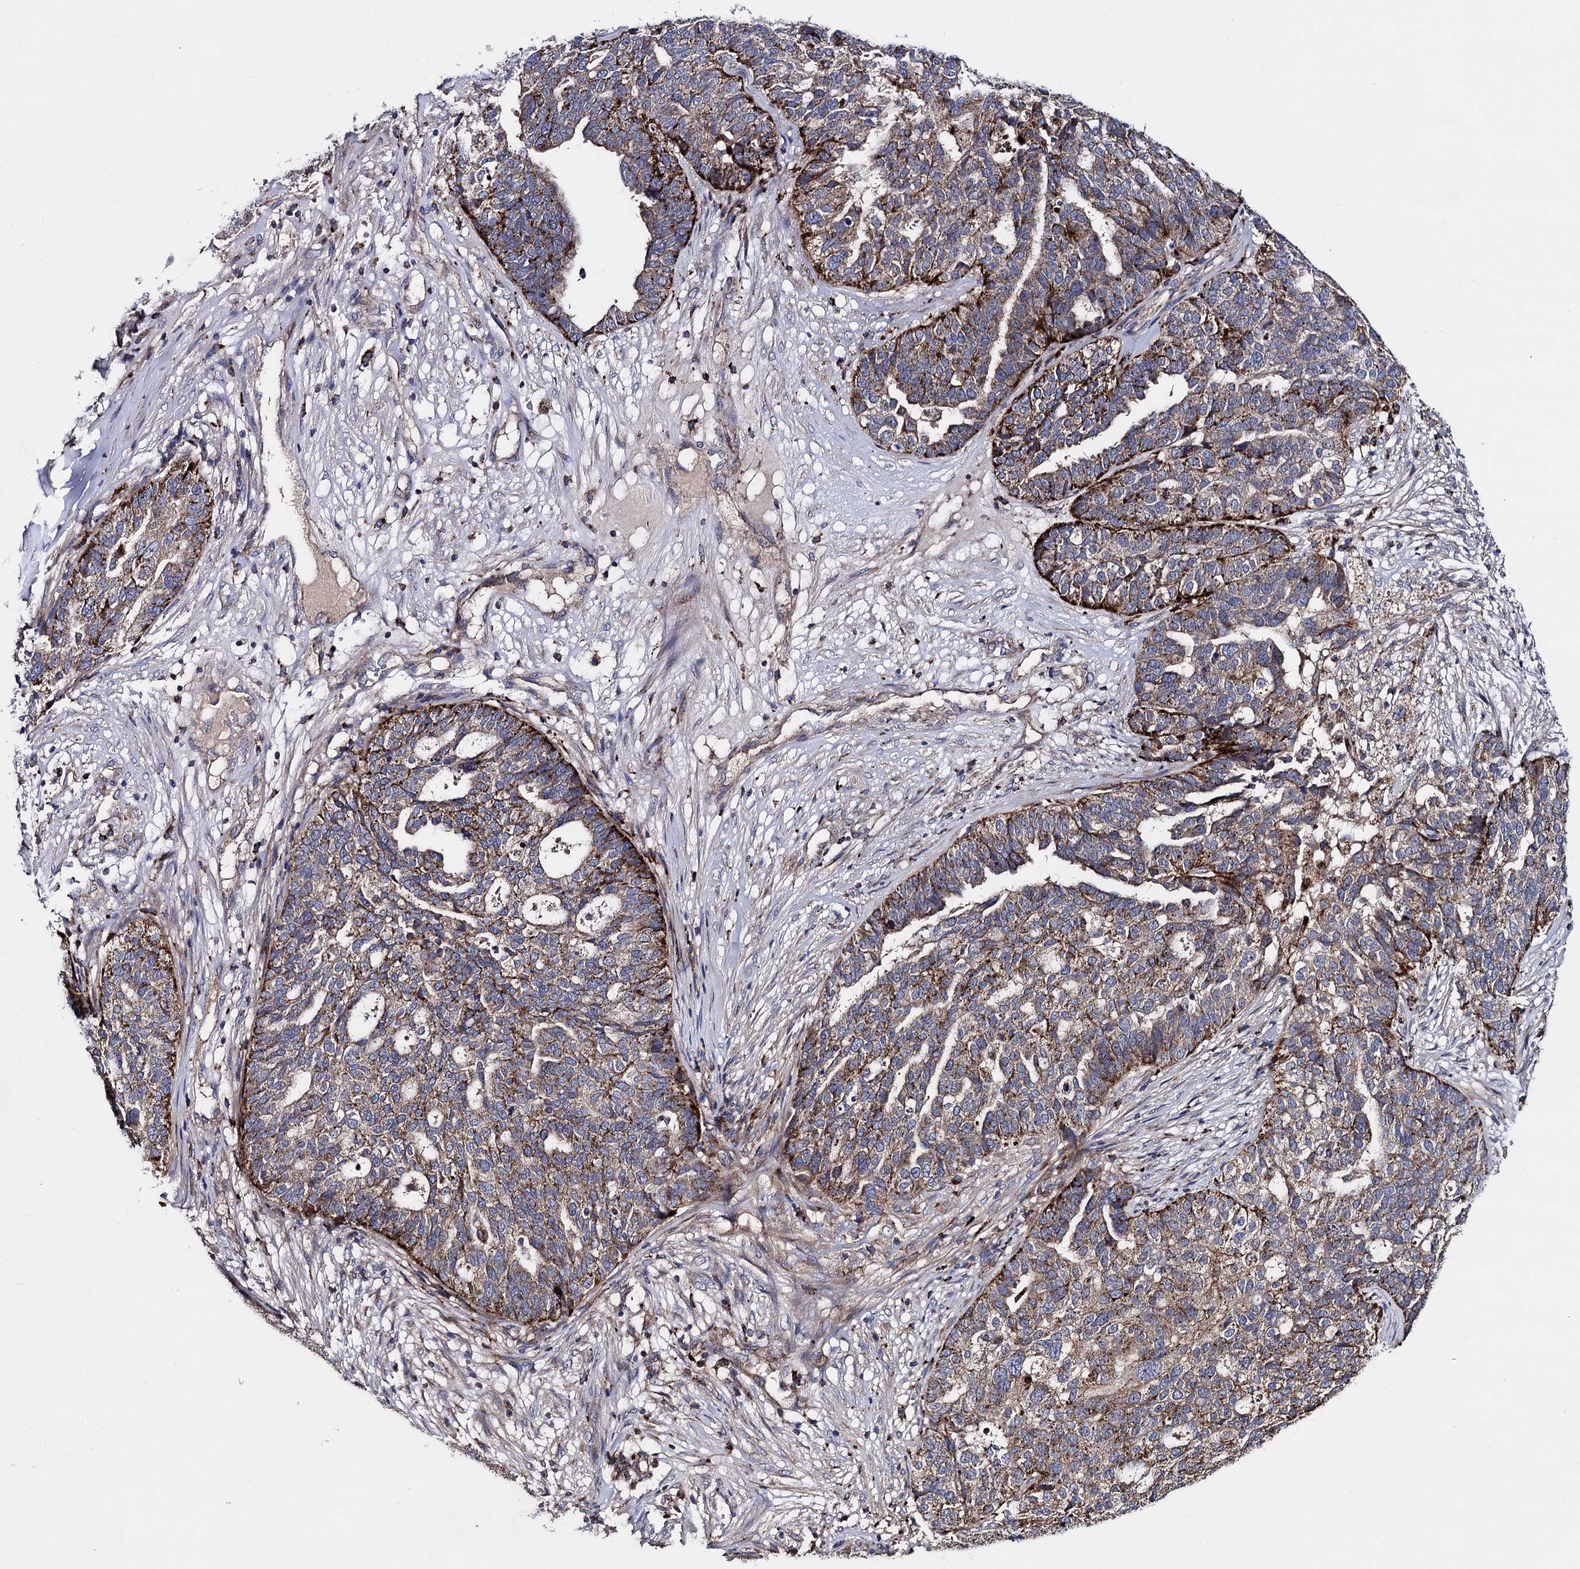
{"staining": {"intensity": "strong", "quantity": "25%-75%", "location": "cytoplasmic/membranous"}, "tissue": "ovarian cancer", "cell_type": "Tumor cells", "image_type": "cancer", "snomed": [{"axis": "morphology", "description": "Cystadenocarcinoma, serous, NOS"}, {"axis": "topography", "description": "Ovary"}], "caption": "Immunohistochemical staining of human ovarian serous cystadenocarcinoma exhibits high levels of strong cytoplasmic/membranous protein staining in about 25%-75% of tumor cells.", "gene": "IQCH", "patient": {"sex": "female", "age": 59}}